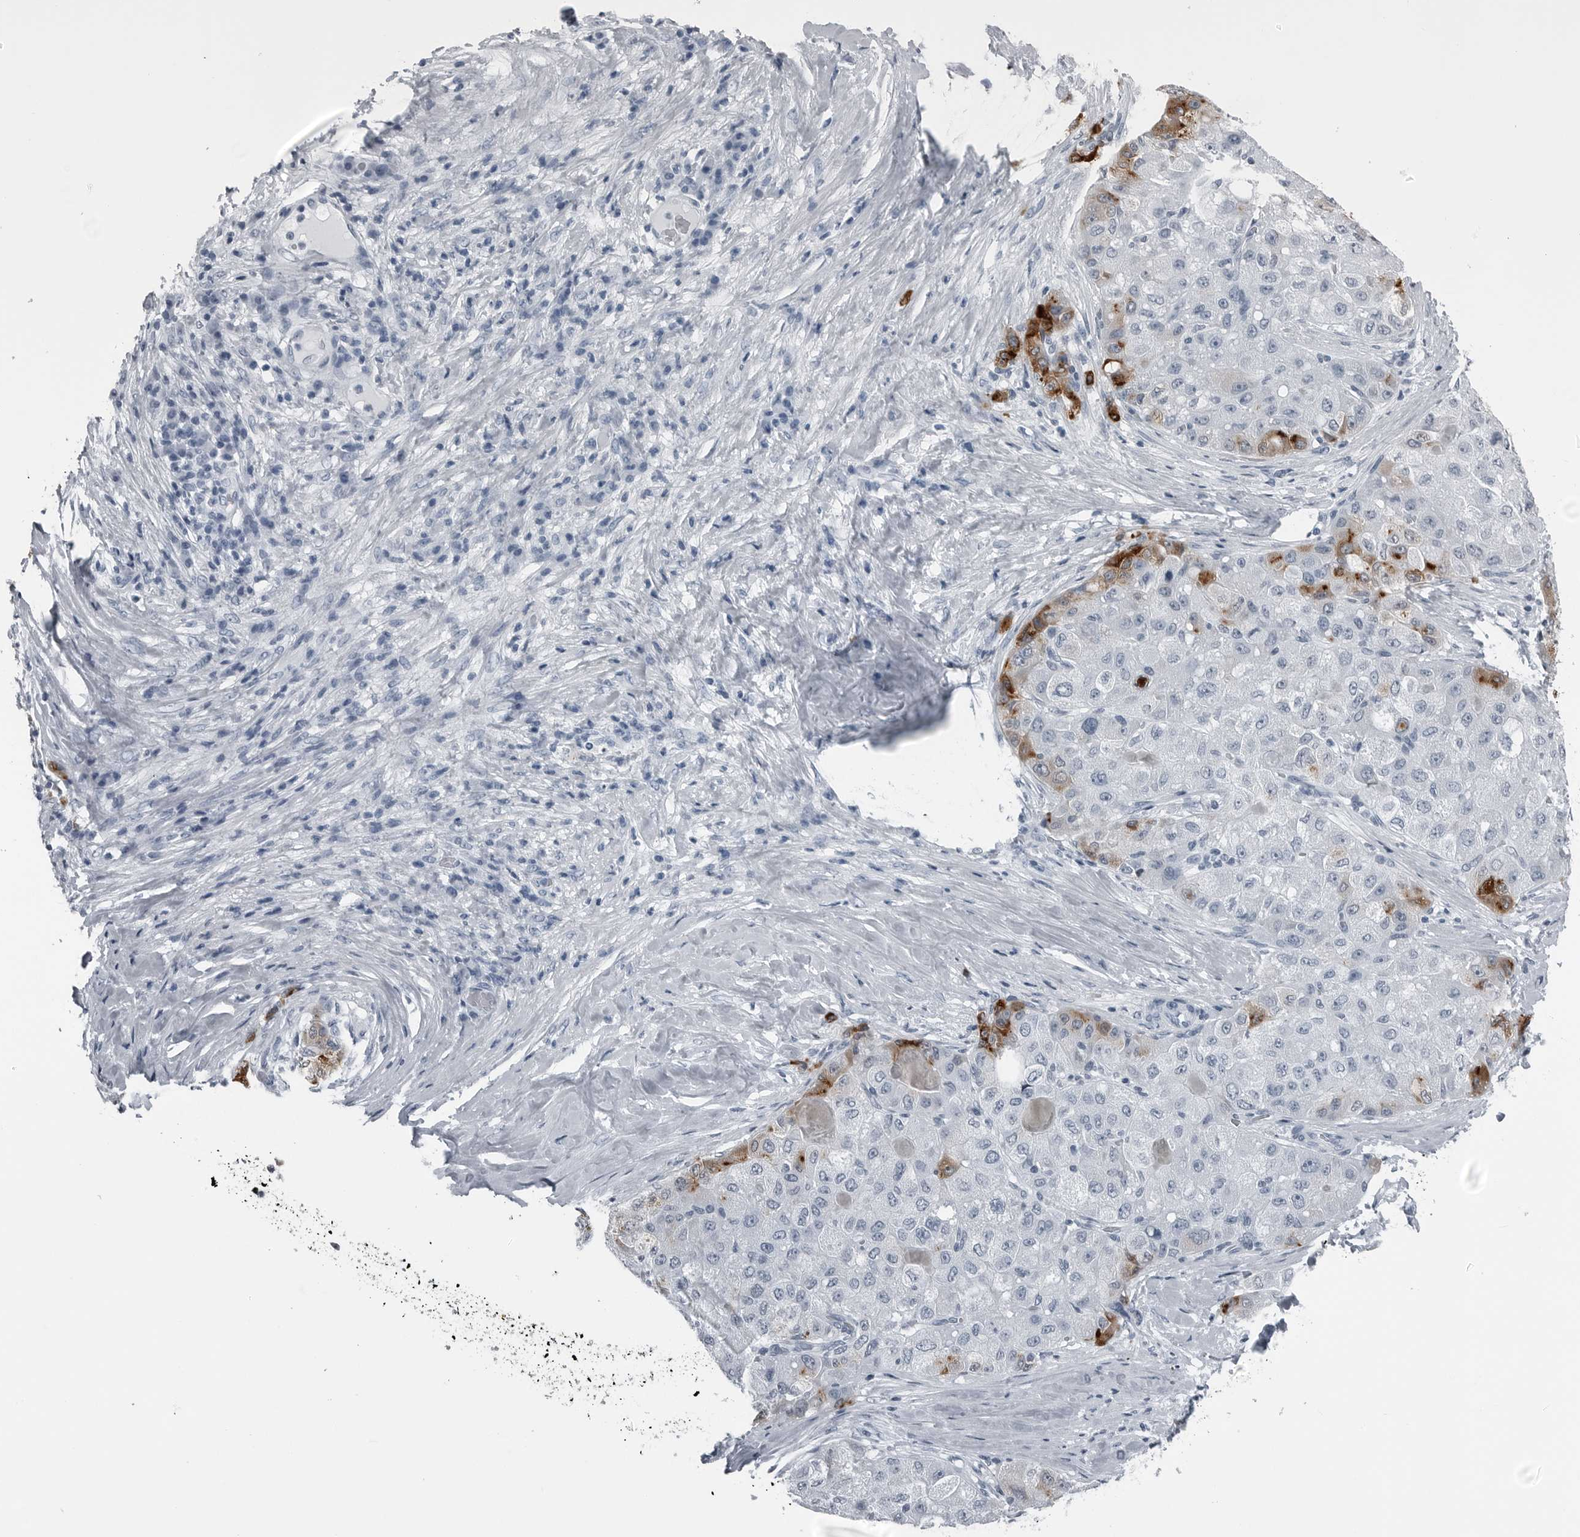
{"staining": {"intensity": "strong", "quantity": "25%-75%", "location": "cytoplasmic/membranous"}, "tissue": "liver cancer", "cell_type": "Tumor cells", "image_type": "cancer", "snomed": [{"axis": "morphology", "description": "Carcinoma, Hepatocellular, NOS"}, {"axis": "topography", "description": "Liver"}], "caption": "Immunohistochemistry staining of hepatocellular carcinoma (liver), which exhibits high levels of strong cytoplasmic/membranous staining in approximately 25%-75% of tumor cells indicating strong cytoplasmic/membranous protein staining. The staining was performed using DAB (3,3'-diaminobenzidine) (brown) for protein detection and nuclei were counterstained in hematoxylin (blue).", "gene": "SPINK1", "patient": {"sex": "male", "age": 80}}